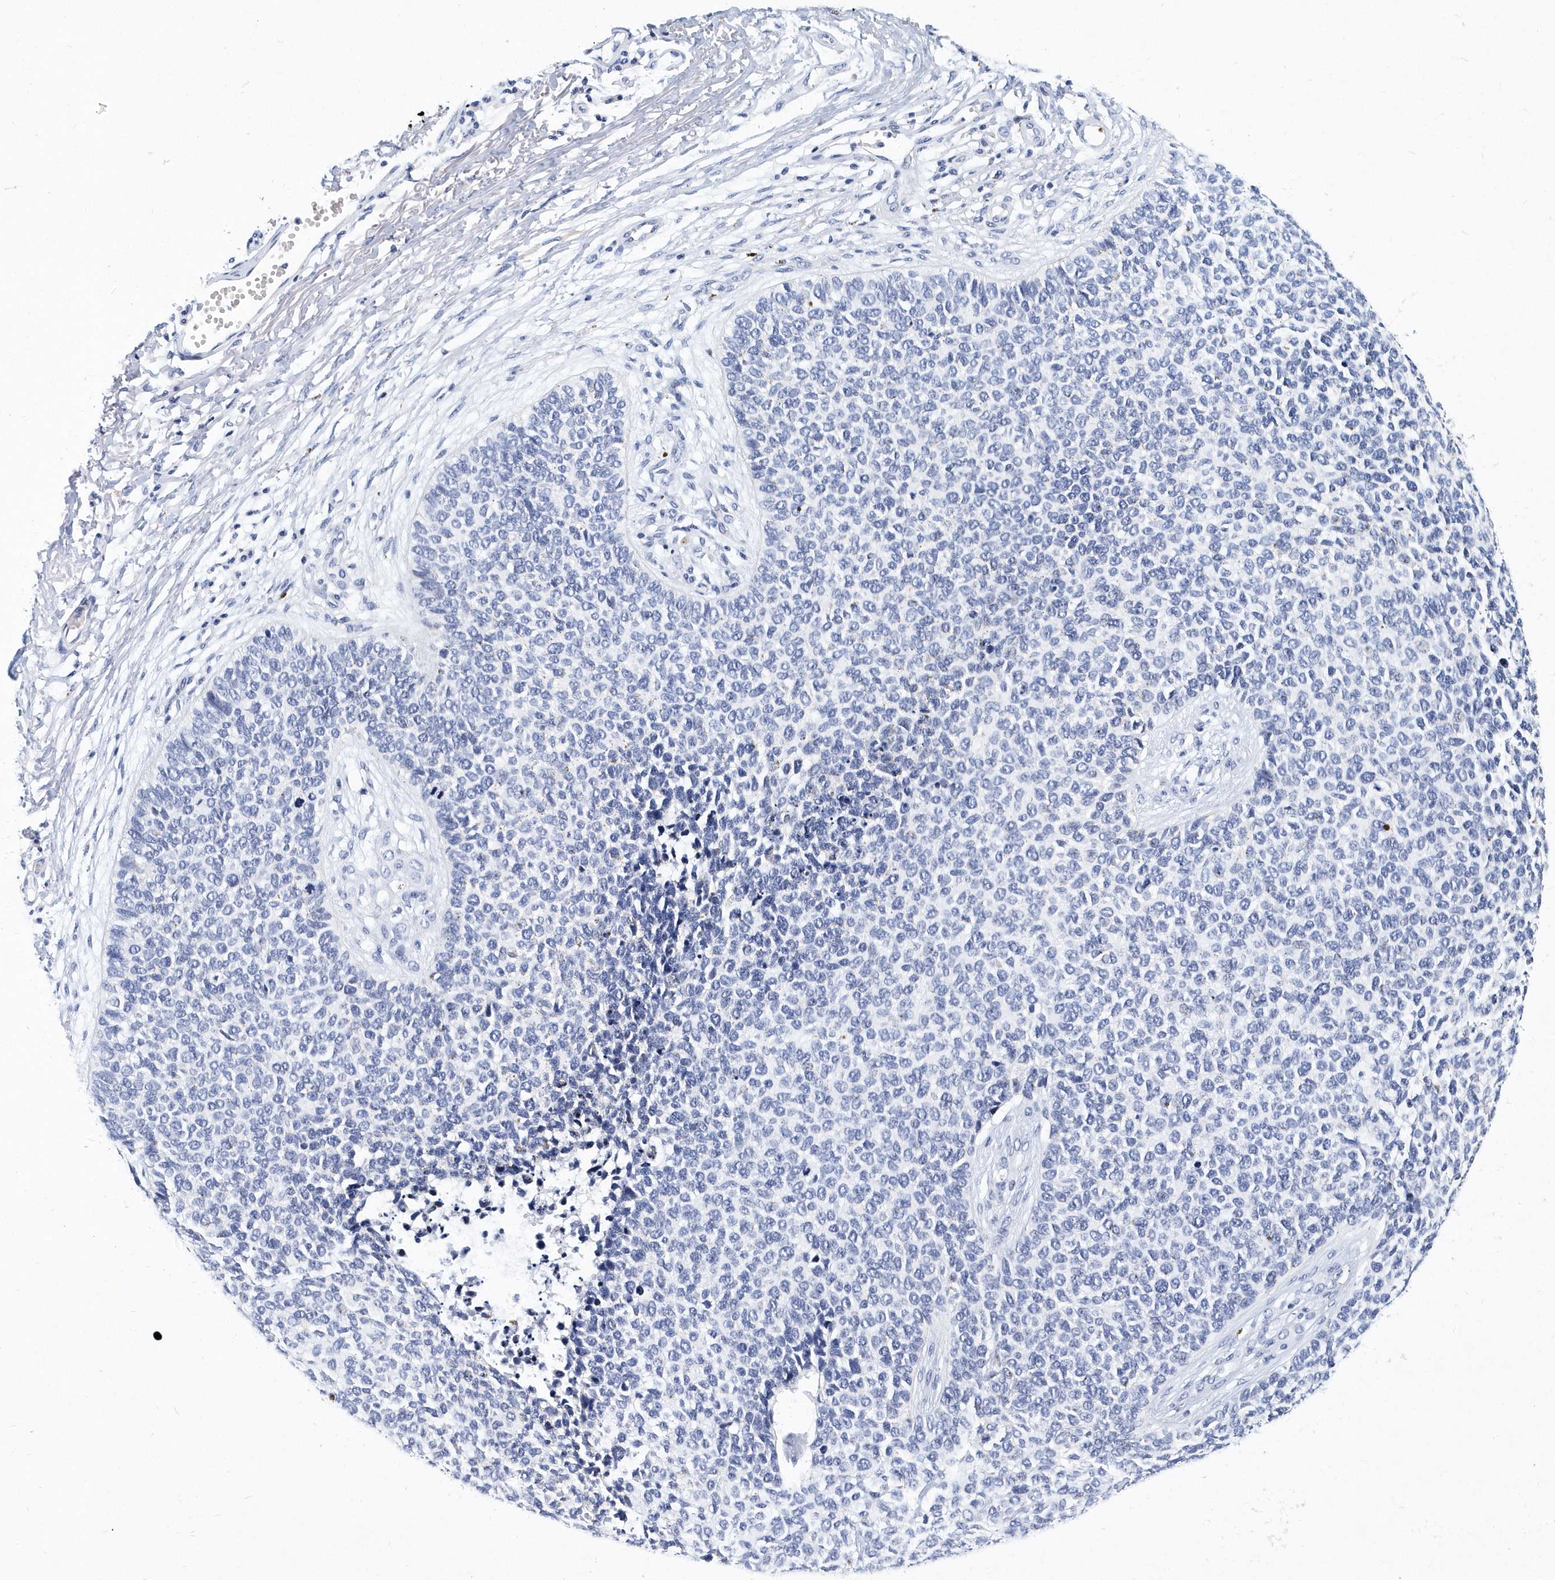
{"staining": {"intensity": "negative", "quantity": "none", "location": "none"}, "tissue": "skin cancer", "cell_type": "Tumor cells", "image_type": "cancer", "snomed": [{"axis": "morphology", "description": "Basal cell carcinoma"}, {"axis": "topography", "description": "Skin"}], "caption": "There is no significant positivity in tumor cells of skin cancer. (DAB immunohistochemistry visualized using brightfield microscopy, high magnification).", "gene": "ITGA2B", "patient": {"sex": "female", "age": 84}}